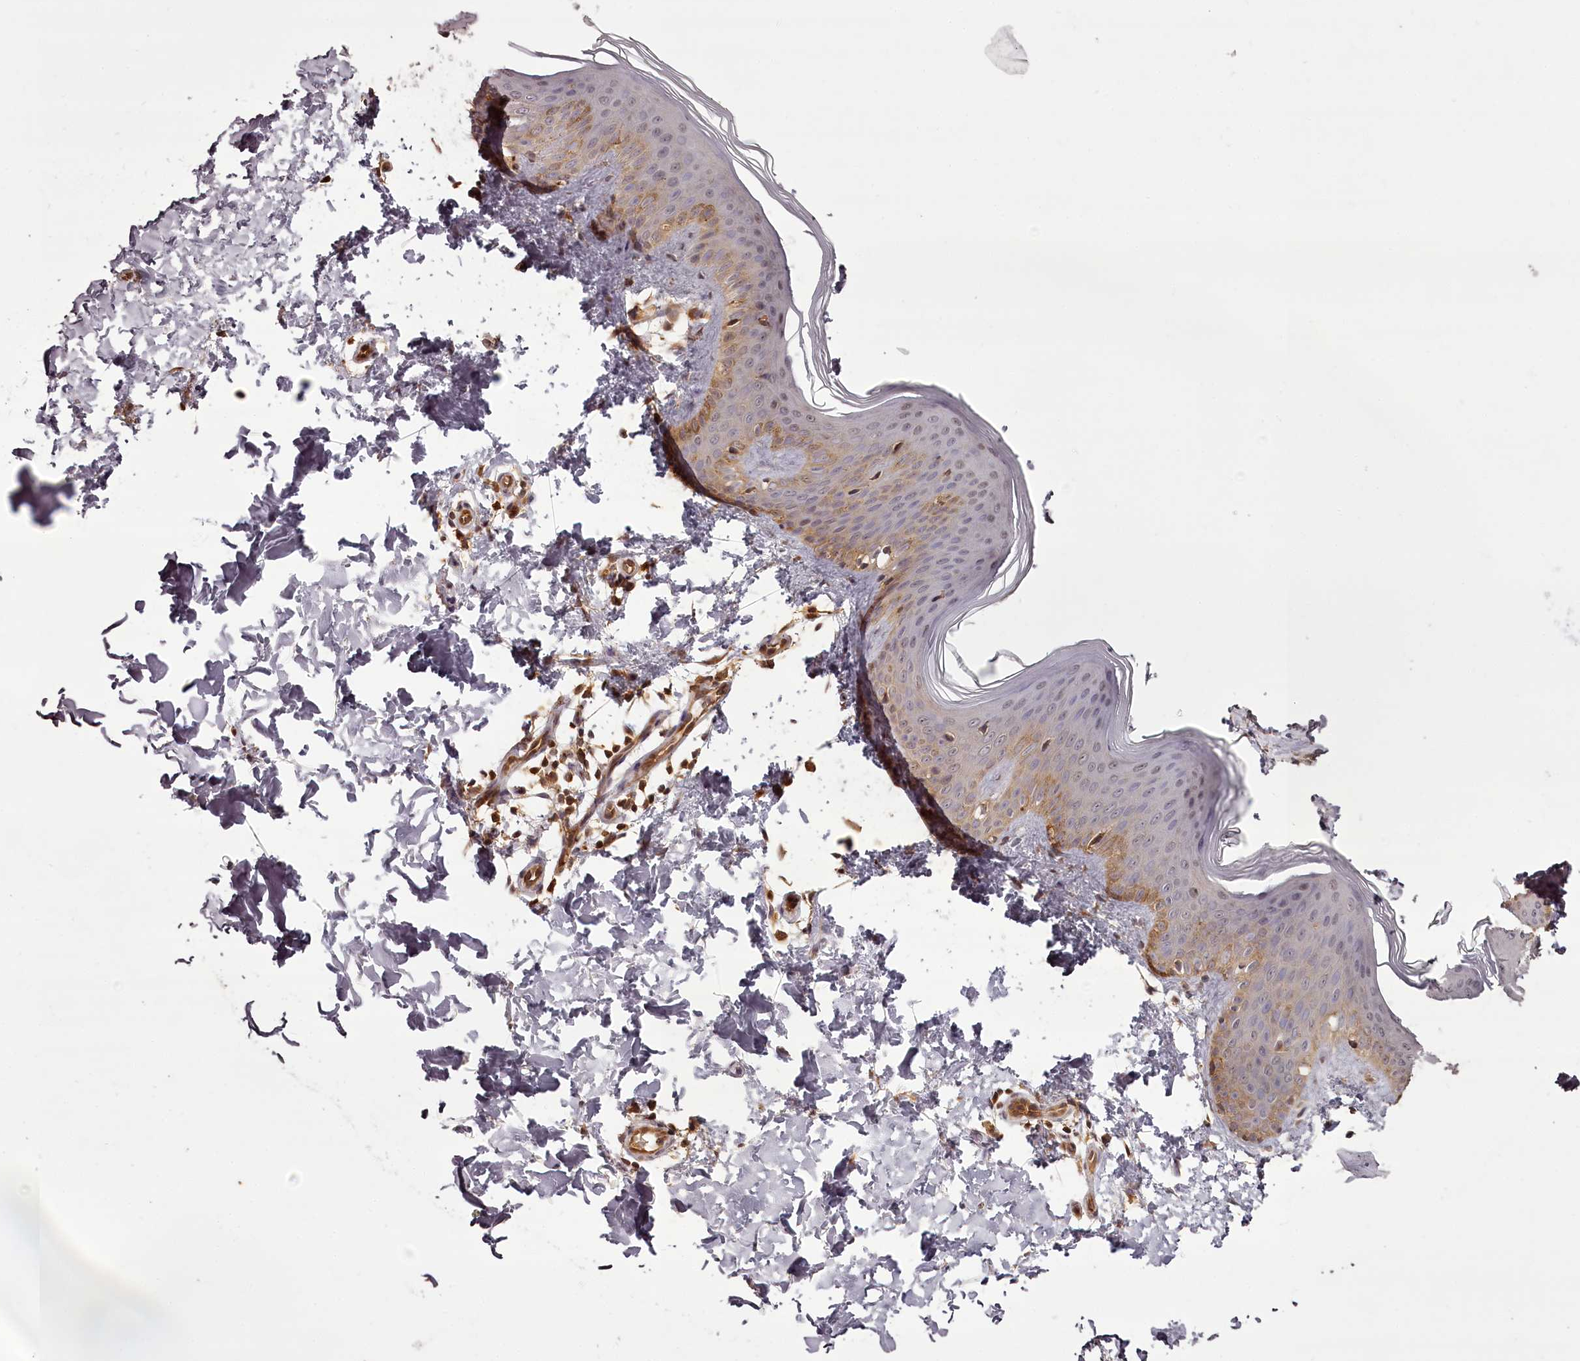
{"staining": {"intensity": "moderate", "quantity": ">75%", "location": "cytoplasmic/membranous,nuclear"}, "tissue": "skin", "cell_type": "Fibroblasts", "image_type": "normal", "snomed": [{"axis": "morphology", "description": "Normal tissue, NOS"}, {"axis": "topography", "description": "Skin"}], "caption": "This is an image of IHC staining of benign skin, which shows moderate expression in the cytoplasmic/membranous,nuclear of fibroblasts.", "gene": "NPRL2", "patient": {"sex": "male", "age": 36}}